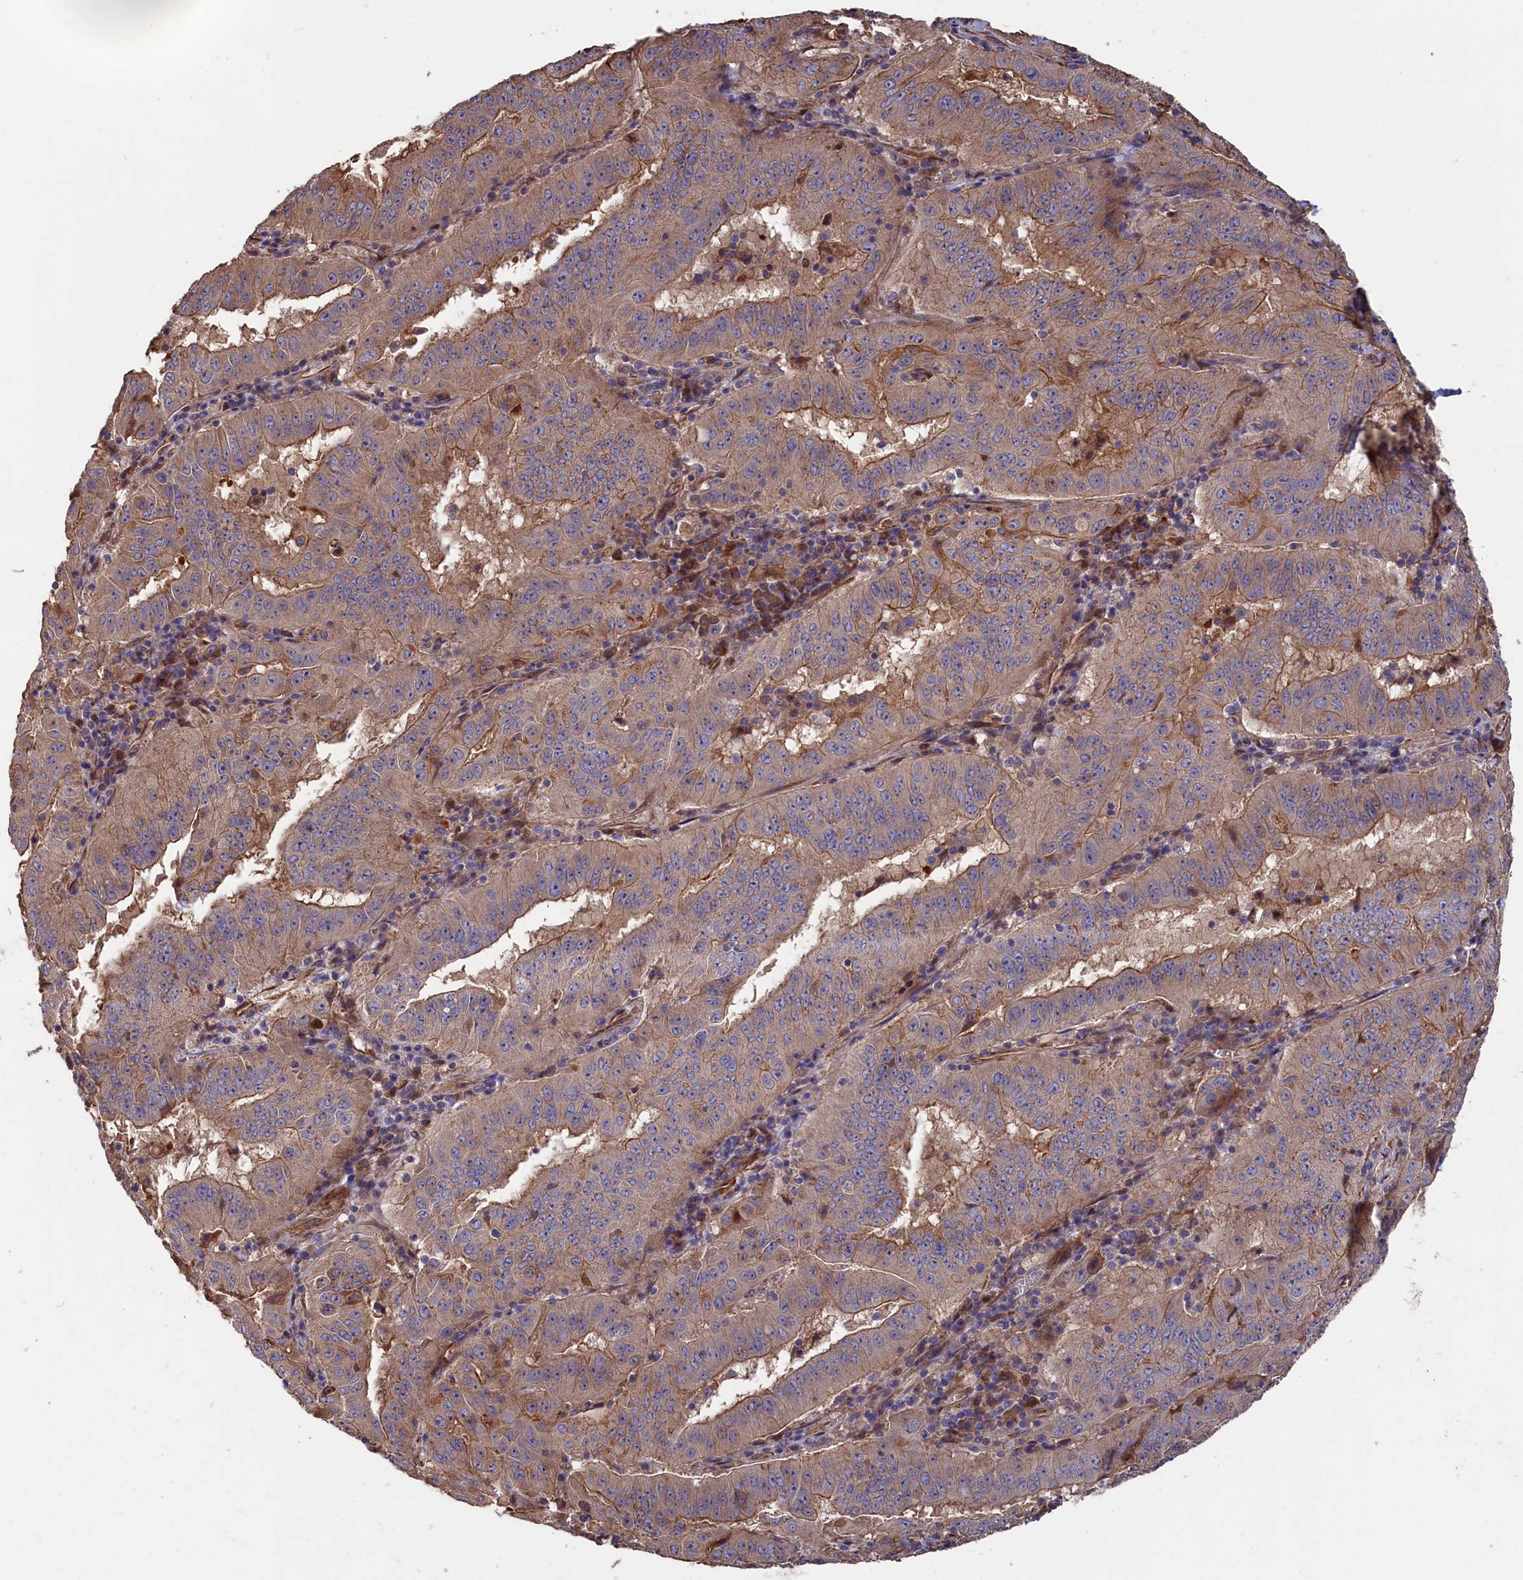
{"staining": {"intensity": "weak", "quantity": ">75%", "location": "cytoplasmic/membranous"}, "tissue": "pancreatic cancer", "cell_type": "Tumor cells", "image_type": "cancer", "snomed": [{"axis": "morphology", "description": "Adenocarcinoma, NOS"}, {"axis": "topography", "description": "Pancreas"}], "caption": "Immunohistochemistry micrograph of pancreatic cancer stained for a protein (brown), which demonstrates low levels of weak cytoplasmic/membranous staining in approximately >75% of tumor cells.", "gene": "GREB1L", "patient": {"sex": "male", "age": 63}}